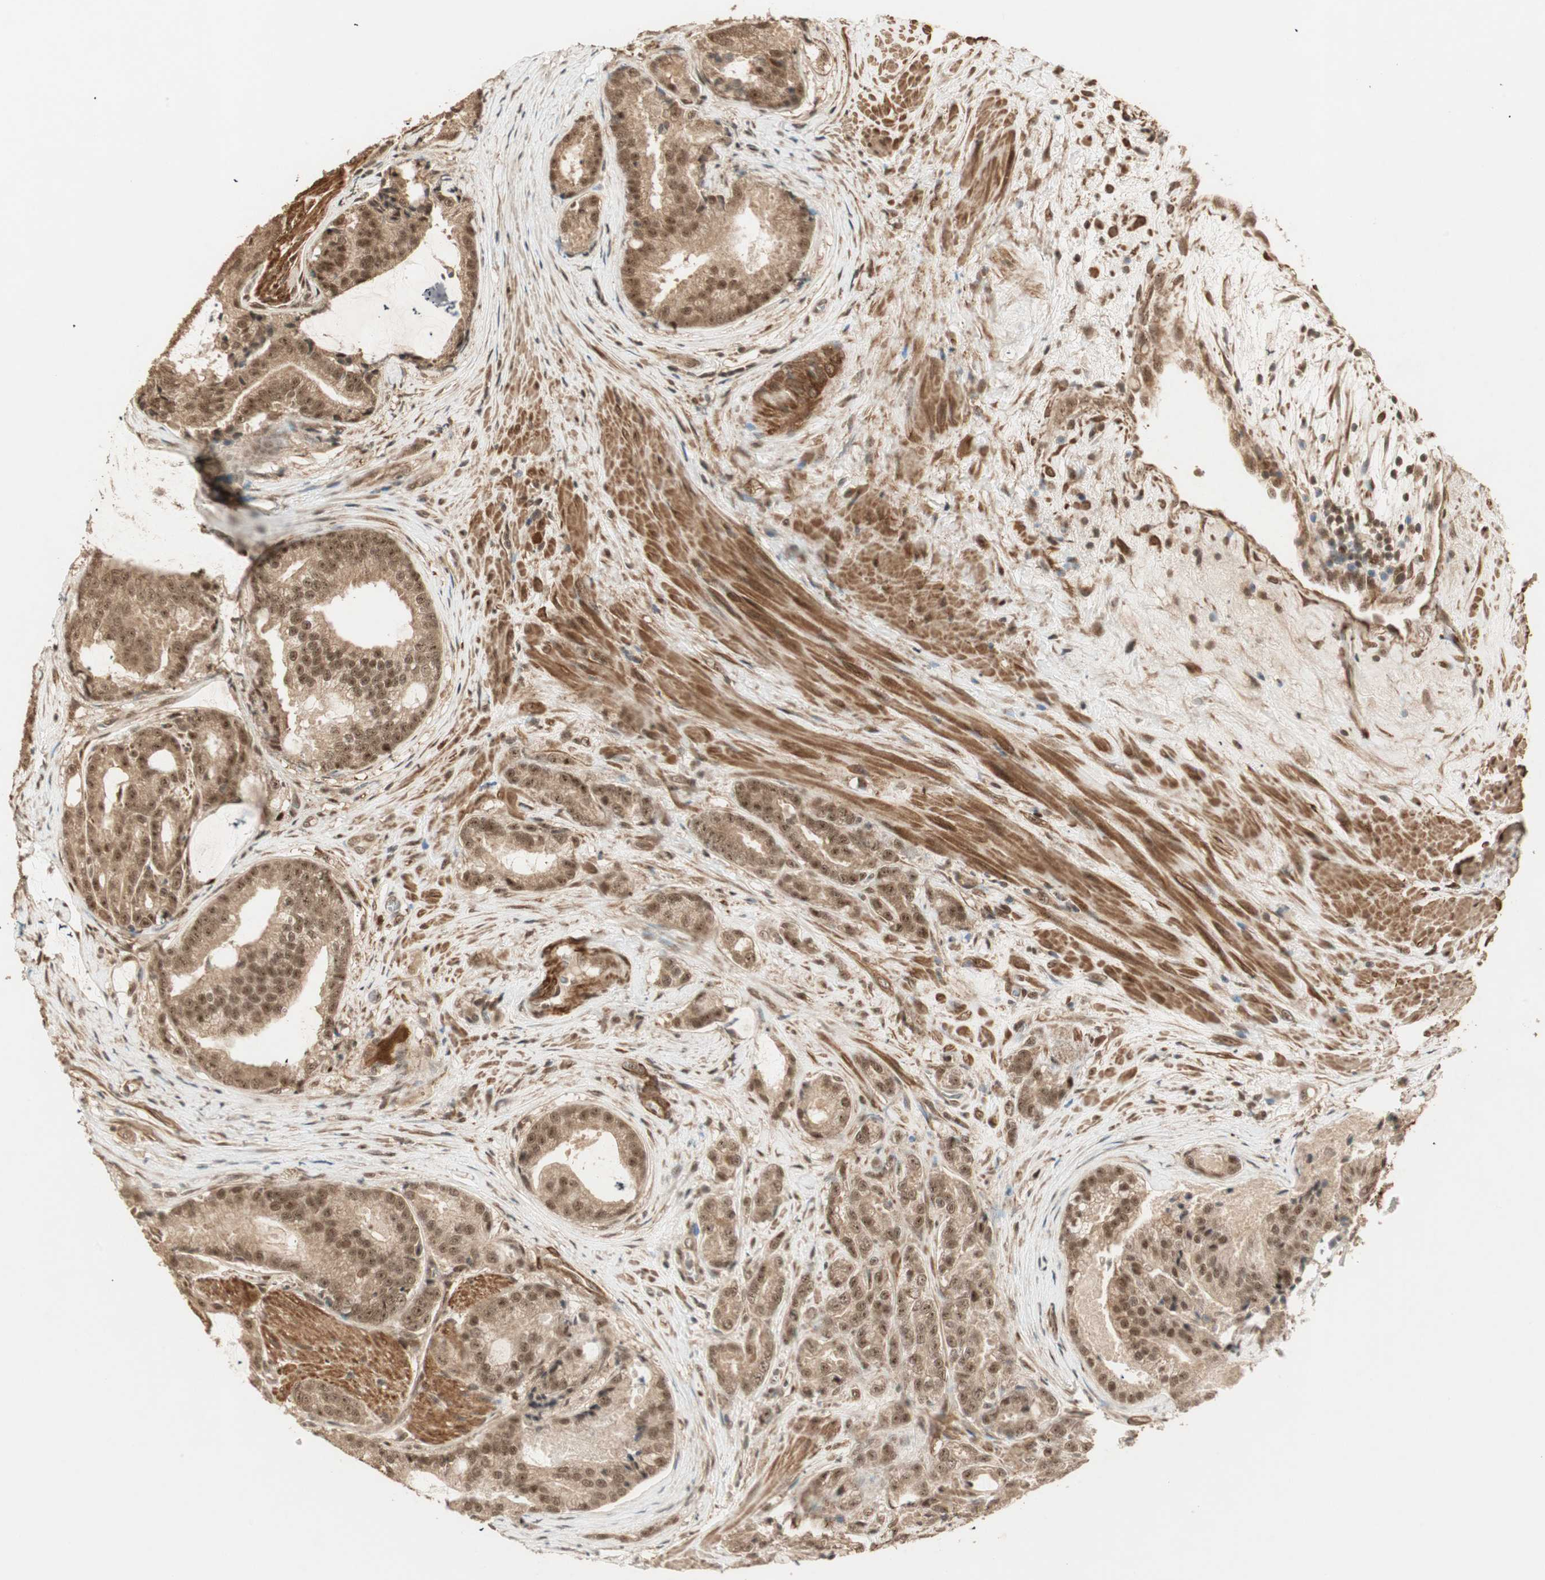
{"staining": {"intensity": "moderate", "quantity": ">75%", "location": "cytoplasmic/membranous,nuclear"}, "tissue": "prostate cancer", "cell_type": "Tumor cells", "image_type": "cancer", "snomed": [{"axis": "morphology", "description": "Adenocarcinoma, Low grade"}, {"axis": "topography", "description": "Prostate"}], "caption": "Immunohistochemistry (IHC) (DAB (3,3'-diaminobenzidine)) staining of prostate cancer (low-grade adenocarcinoma) demonstrates moderate cytoplasmic/membranous and nuclear protein expression in about >75% of tumor cells.", "gene": "ZSCAN31", "patient": {"sex": "male", "age": 58}}